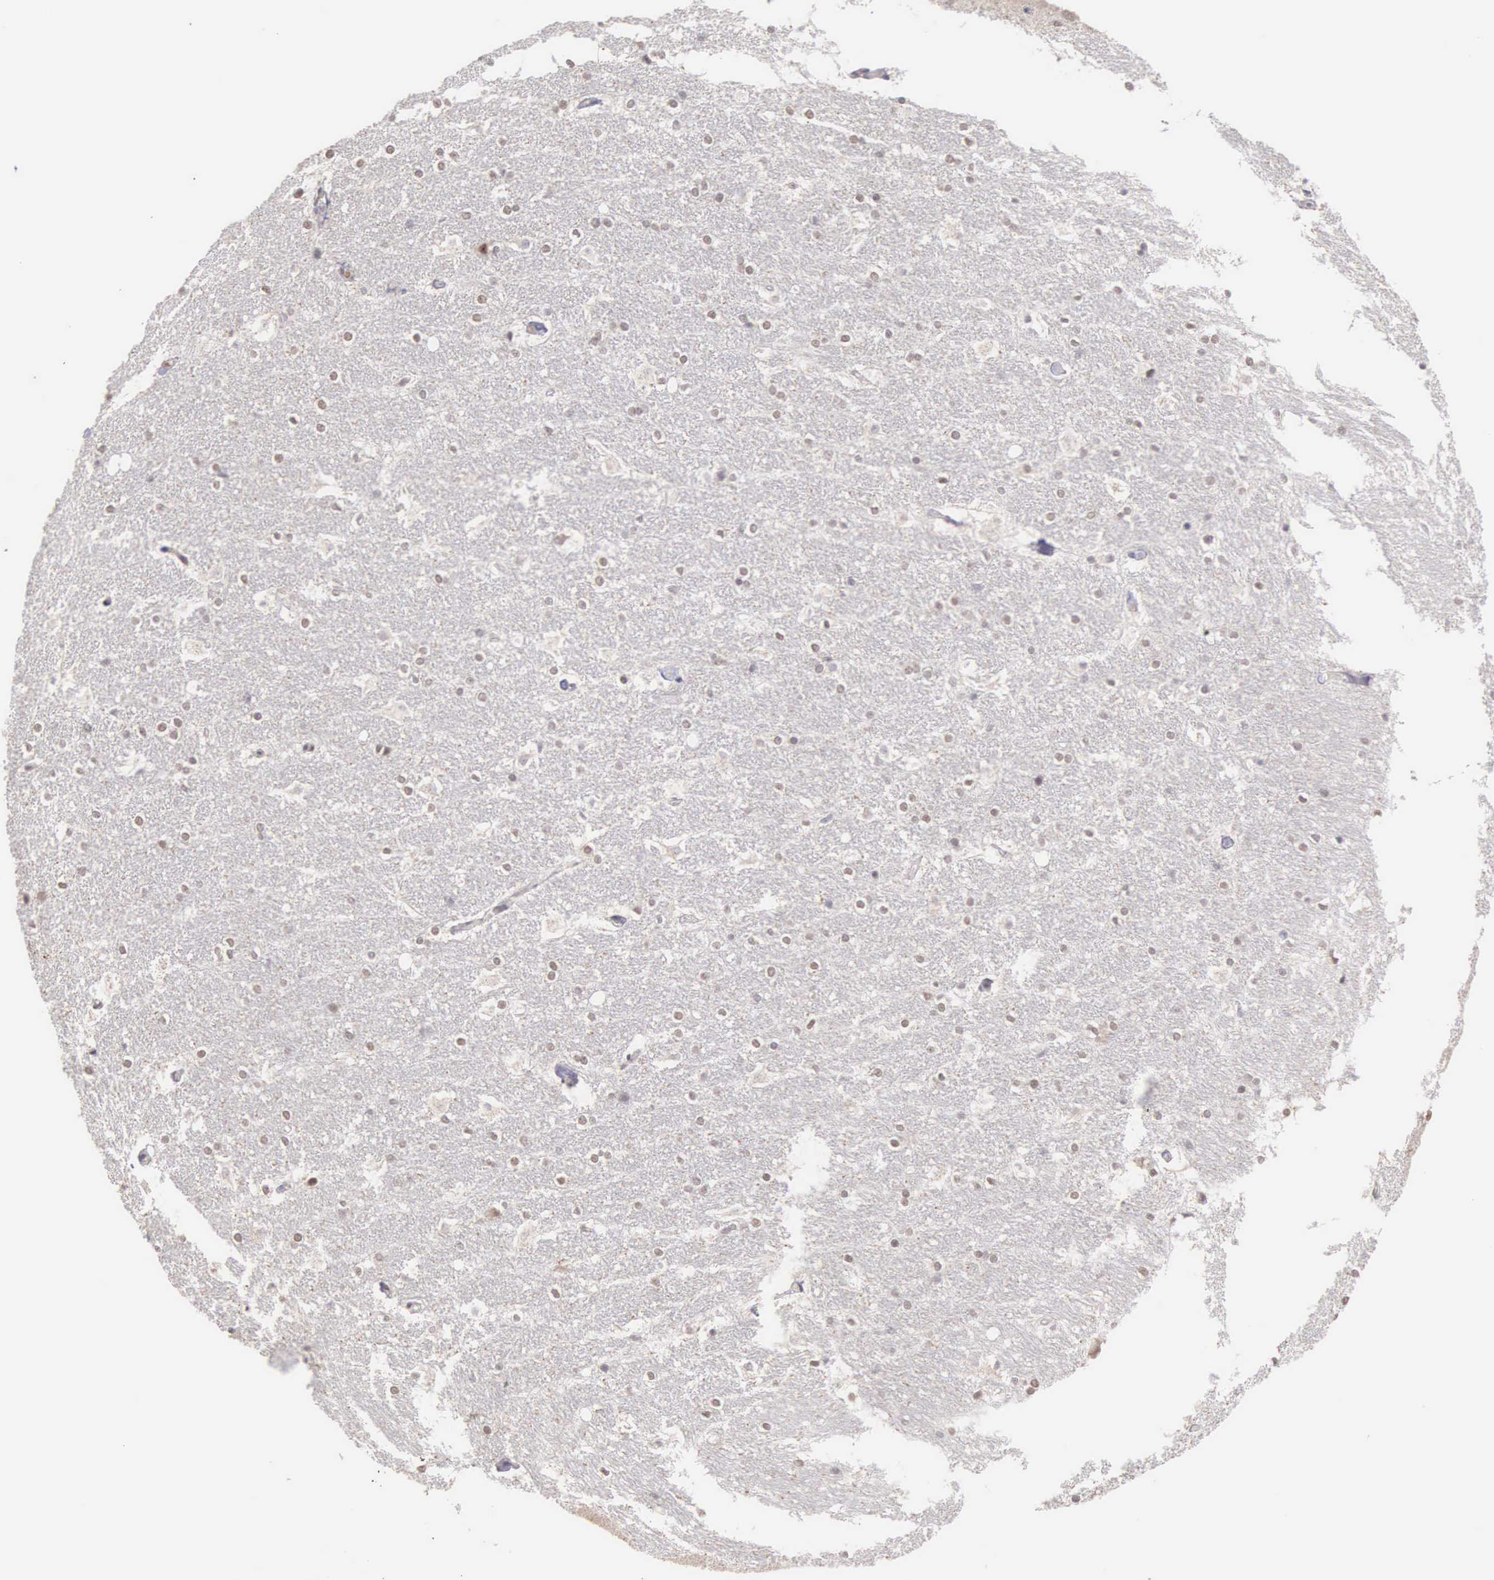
{"staining": {"intensity": "negative", "quantity": "none", "location": "none"}, "tissue": "hippocampus", "cell_type": "Glial cells", "image_type": "normal", "snomed": [{"axis": "morphology", "description": "Normal tissue, NOS"}, {"axis": "topography", "description": "Hippocampus"}], "caption": "DAB (3,3'-diaminobenzidine) immunohistochemical staining of benign human hippocampus demonstrates no significant positivity in glial cells. (DAB IHC, high magnification).", "gene": "HMGXB4", "patient": {"sex": "female", "age": 19}}